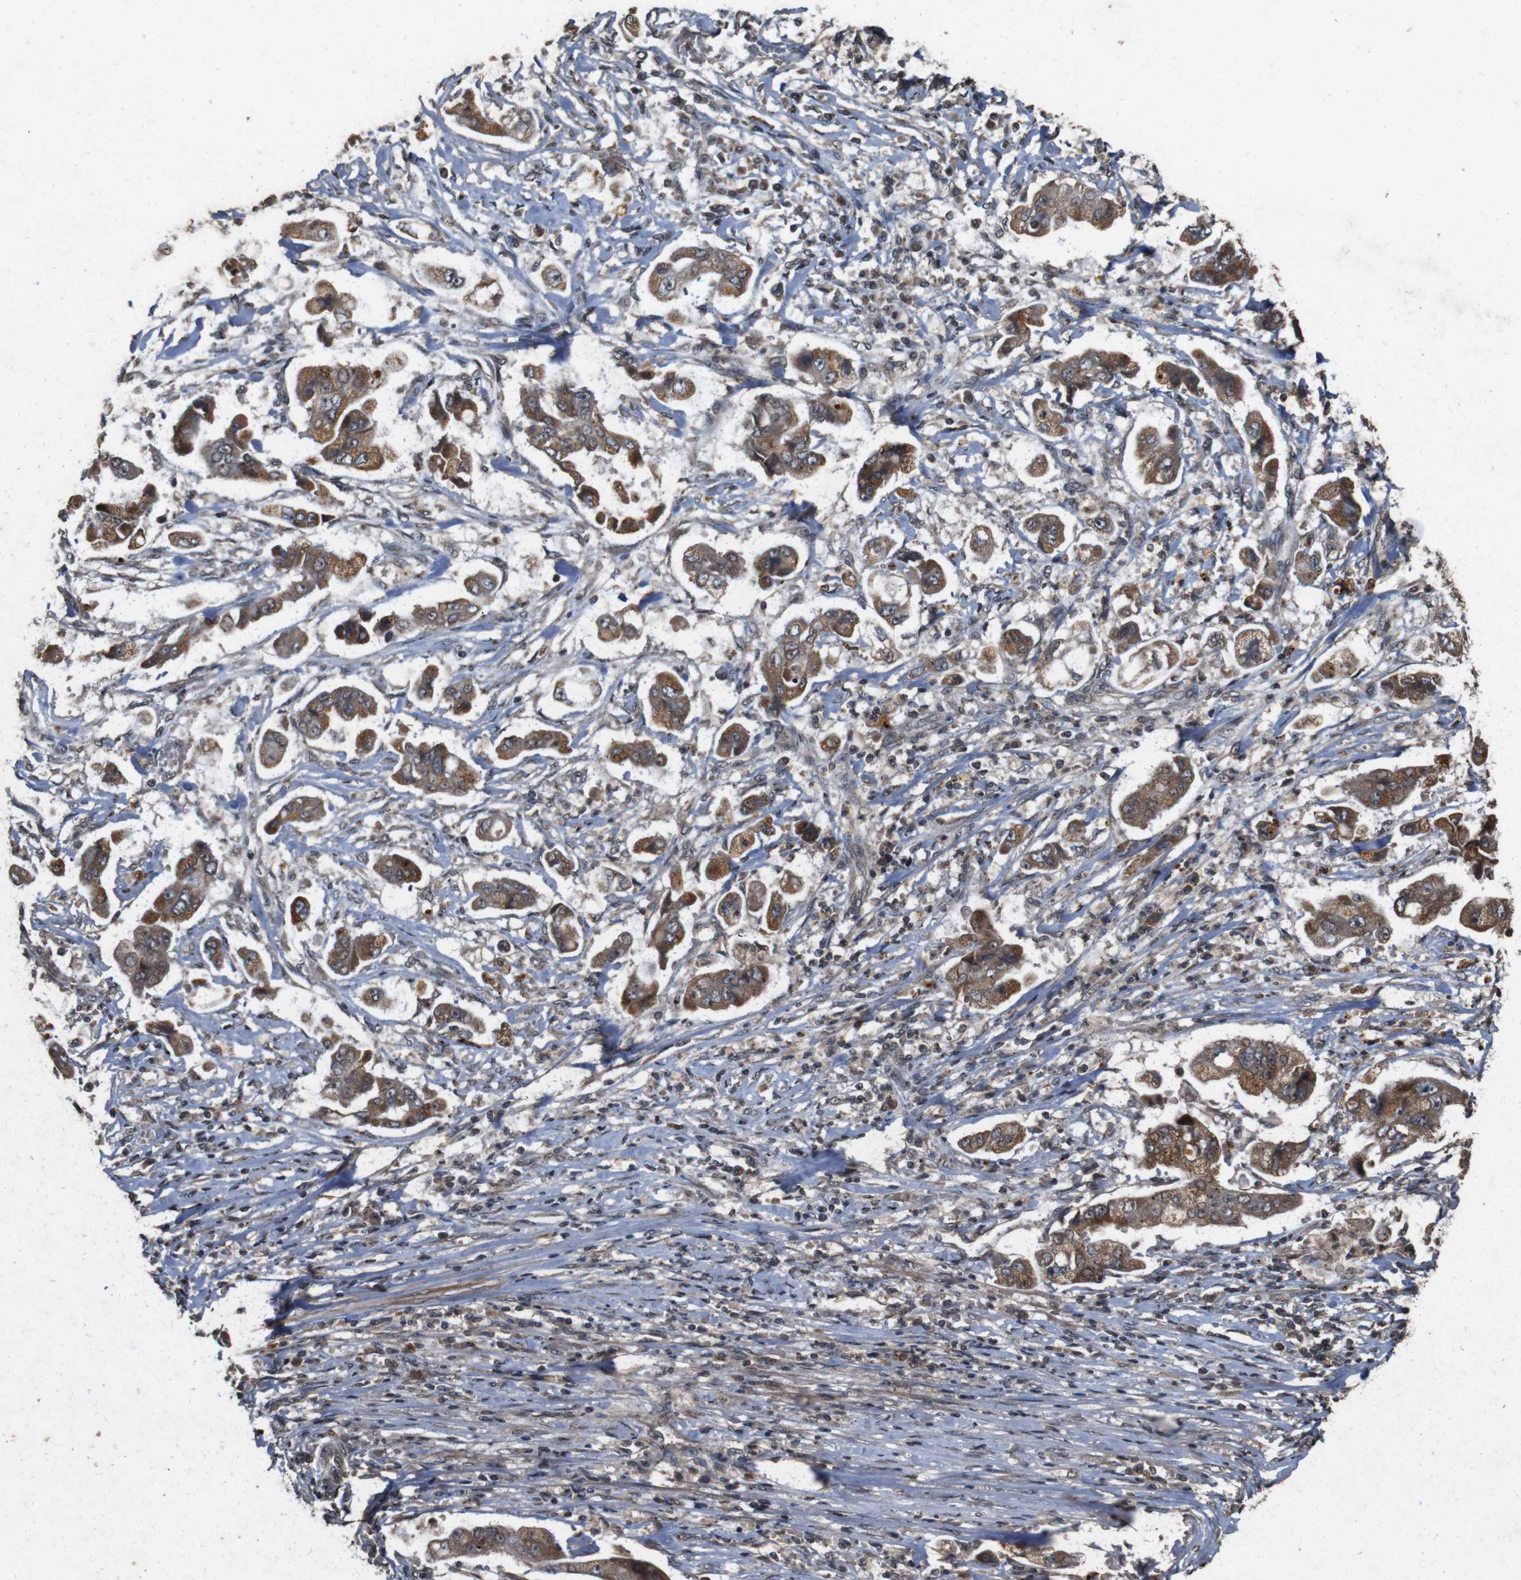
{"staining": {"intensity": "strong", "quantity": ">75%", "location": "cytoplasmic/membranous"}, "tissue": "stomach cancer", "cell_type": "Tumor cells", "image_type": "cancer", "snomed": [{"axis": "morphology", "description": "Adenocarcinoma, NOS"}, {"axis": "topography", "description": "Stomach"}], "caption": "High-magnification brightfield microscopy of stomach cancer (adenocarcinoma) stained with DAB (3,3'-diaminobenzidine) (brown) and counterstained with hematoxylin (blue). tumor cells exhibit strong cytoplasmic/membranous staining is present in about>75% of cells.", "gene": "SORL1", "patient": {"sex": "male", "age": 62}}